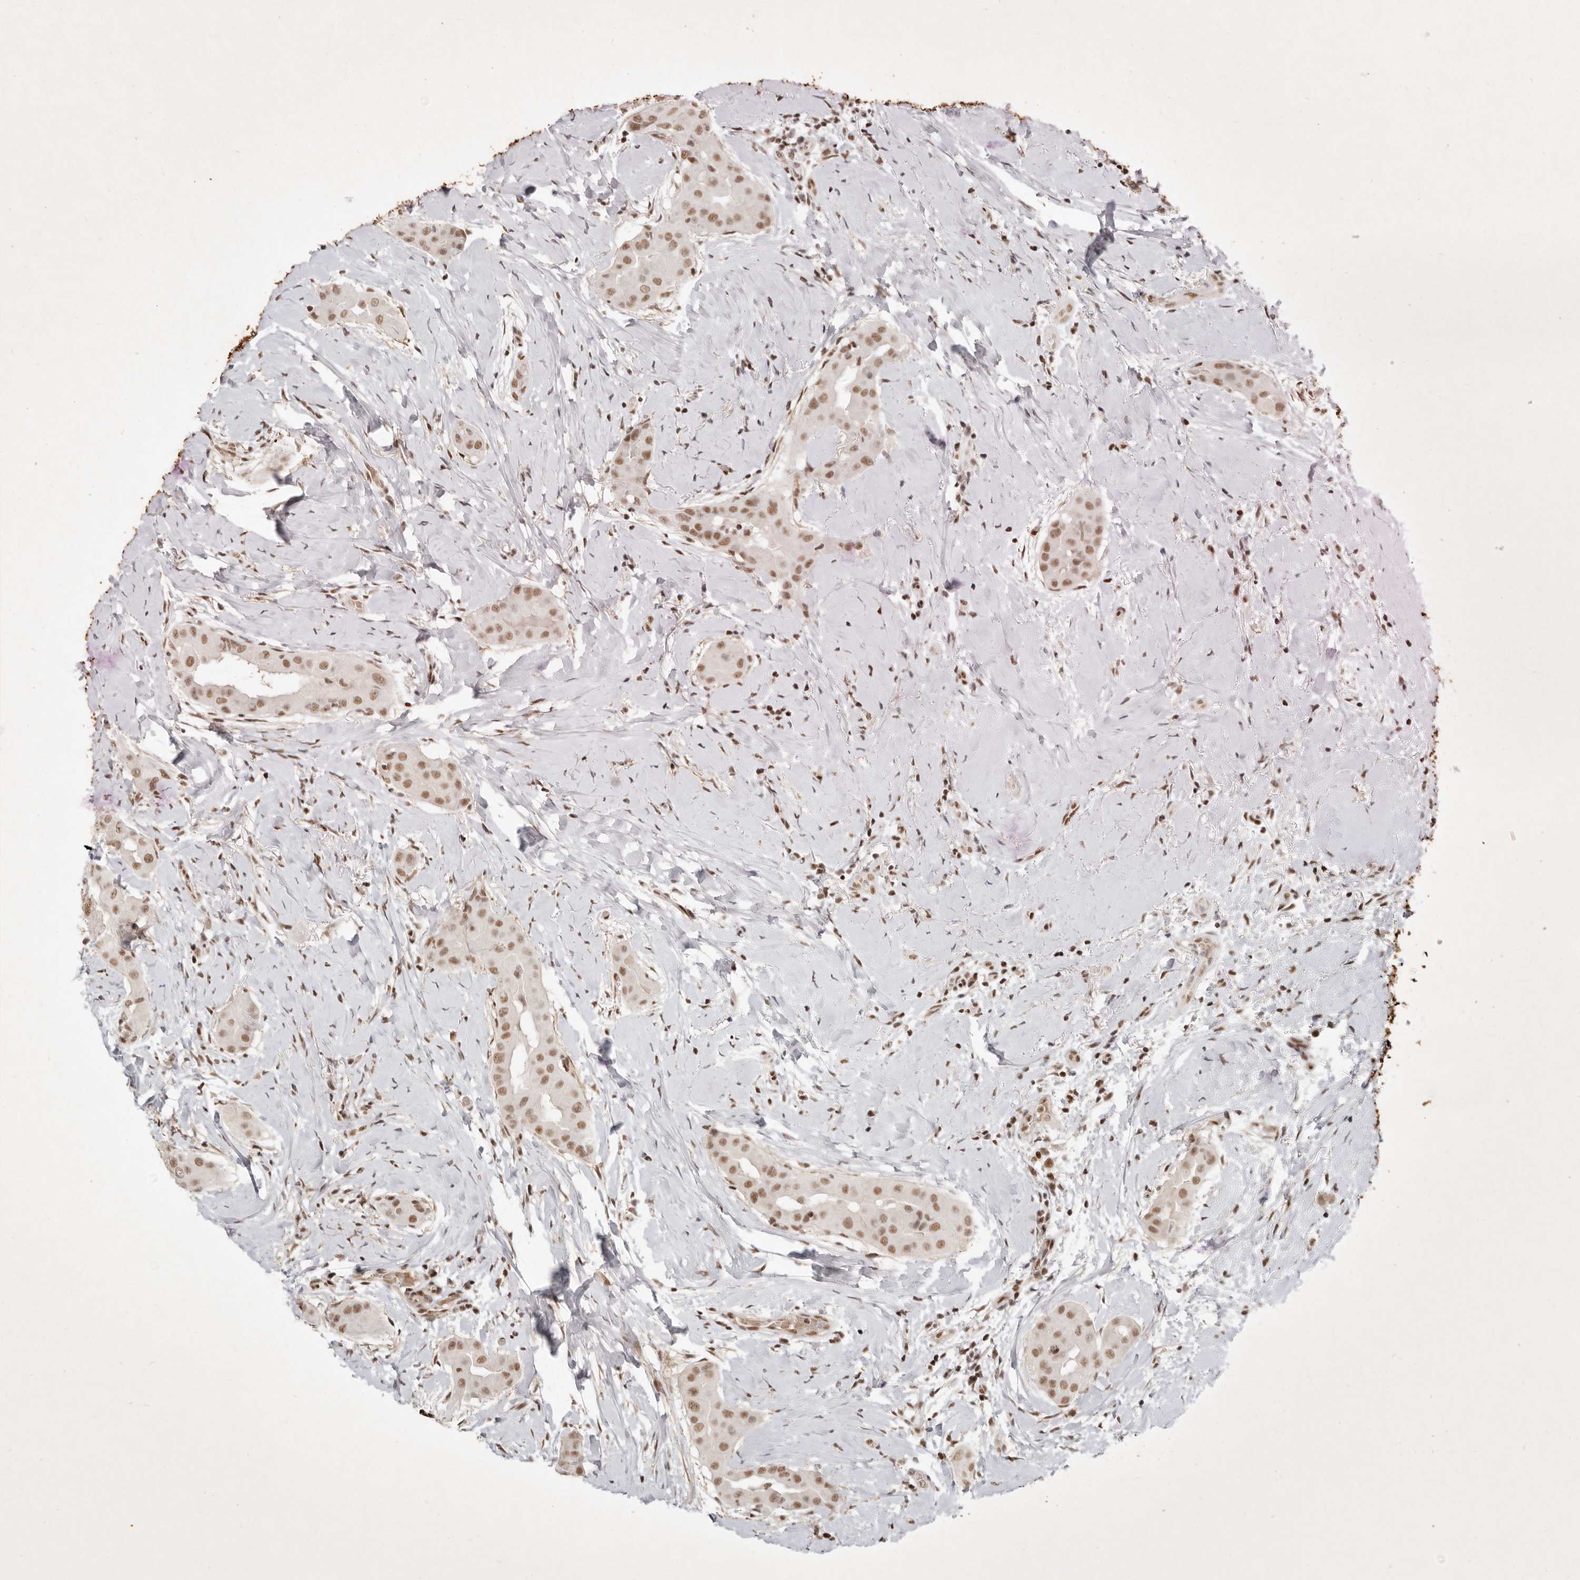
{"staining": {"intensity": "moderate", "quantity": ">75%", "location": "nuclear"}, "tissue": "thyroid cancer", "cell_type": "Tumor cells", "image_type": "cancer", "snomed": [{"axis": "morphology", "description": "Papillary adenocarcinoma, NOS"}, {"axis": "topography", "description": "Thyroid gland"}], "caption": "Thyroid cancer was stained to show a protein in brown. There is medium levels of moderate nuclear positivity in about >75% of tumor cells. The staining was performed using DAB (3,3'-diaminobenzidine), with brown indicating positive protein expression. Nuclei are stained blue with hematoxylin.", "gene": "GABPA", "patient": {"sex": "male", "age": 33}}